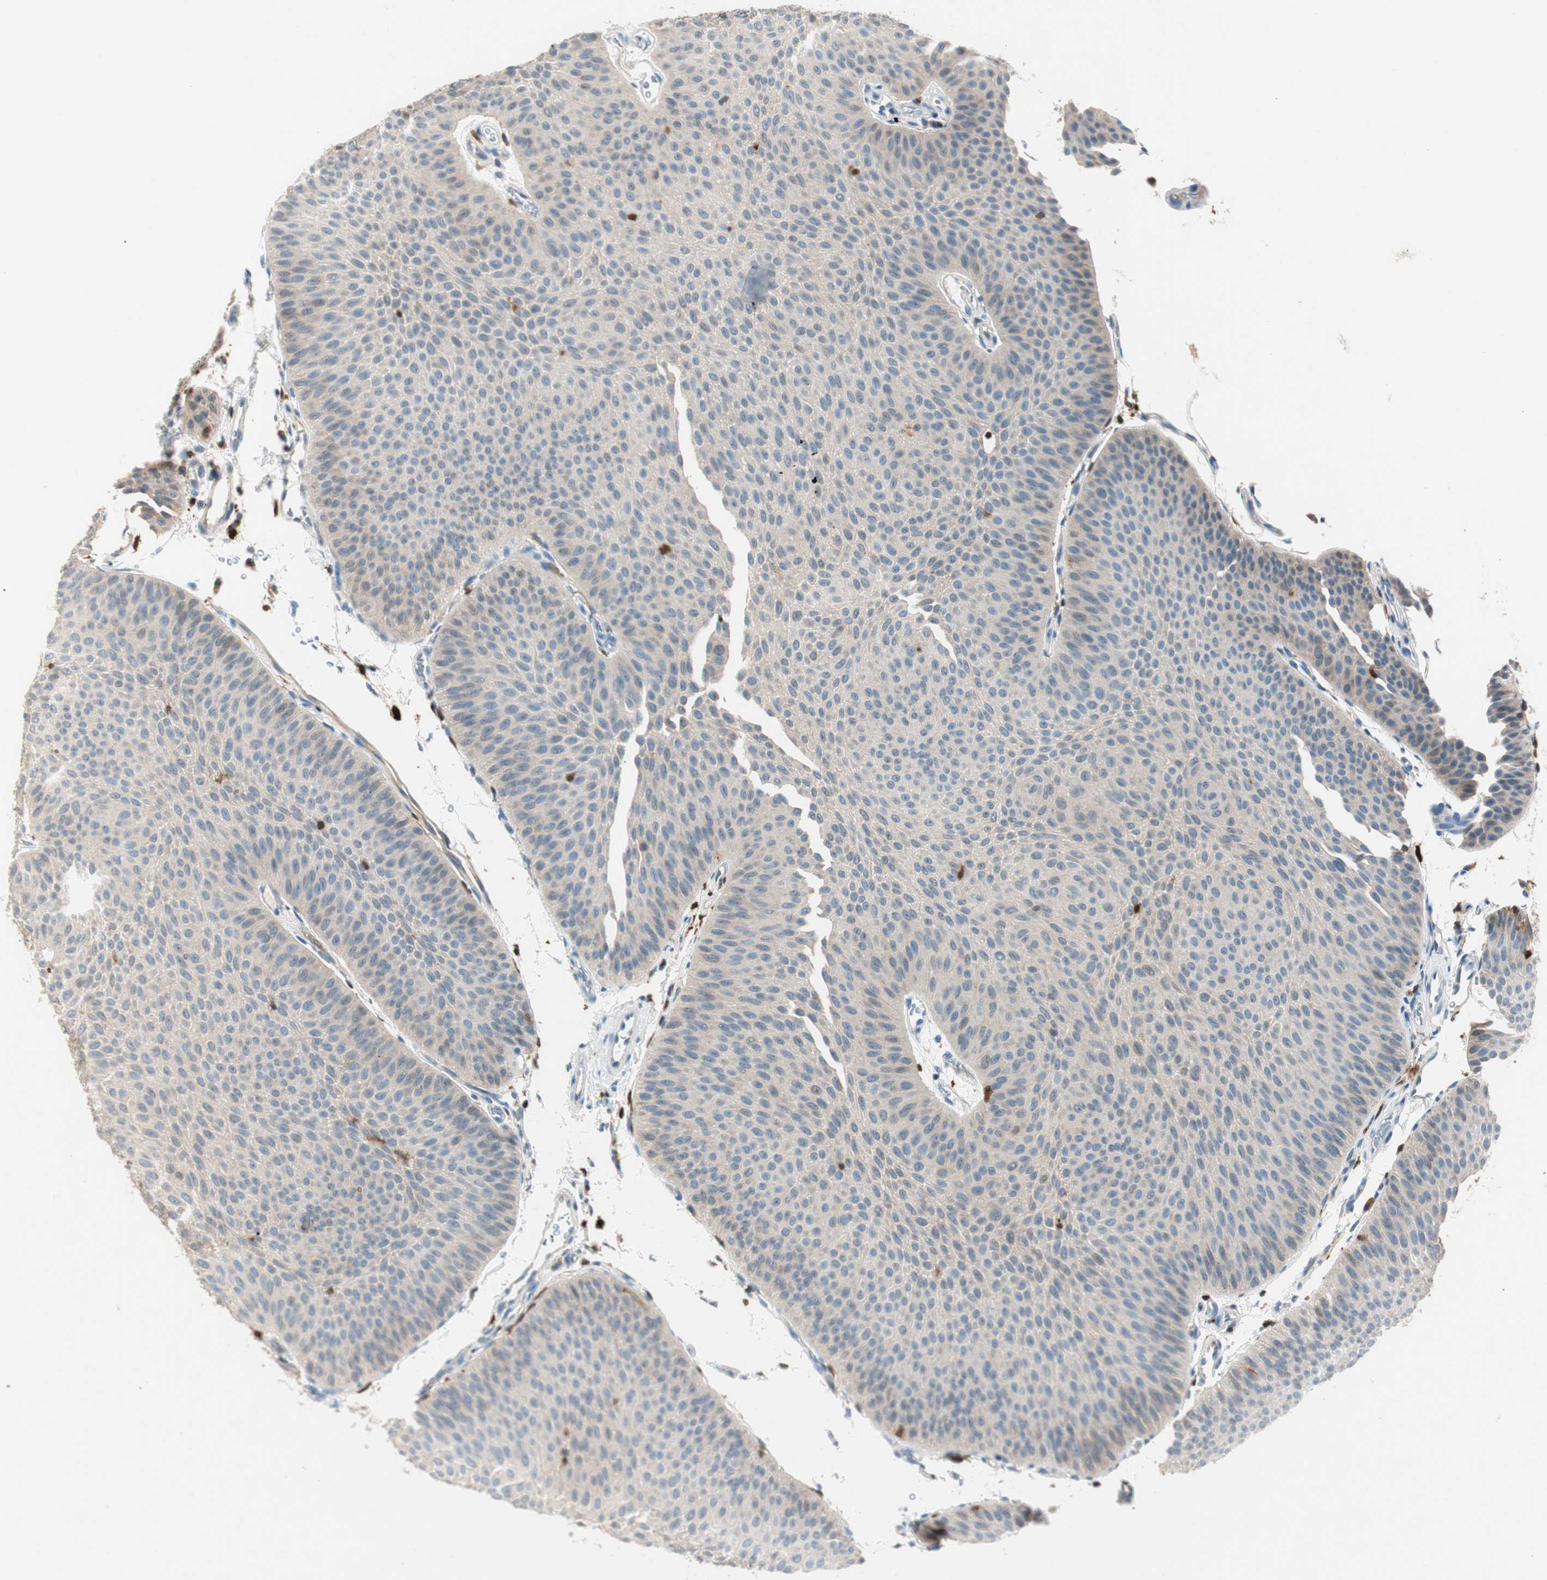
{"staining": {"intensity": "weak", "quantity": "<25%", "location": "cytoplasmic/membranous"}, "tissue": "urothelial cancer", "cell_type": "Tumor cells", "image_type": "cancer", "snomed": [{"axis": "morphology", "description": "Urothelial carcinoma, Low grade"}, {"axis": "topography", "description": "Urinary bladder"}], "caption": "Immunohistochemistry (IHC) of urothelial cancer shows no positivity in tumor cells. (DAB (3,3'-diaminobenzidine) IHC, high magnification).", "gene": "COTL1", "patient": {"sex": "female", "age": 60}}